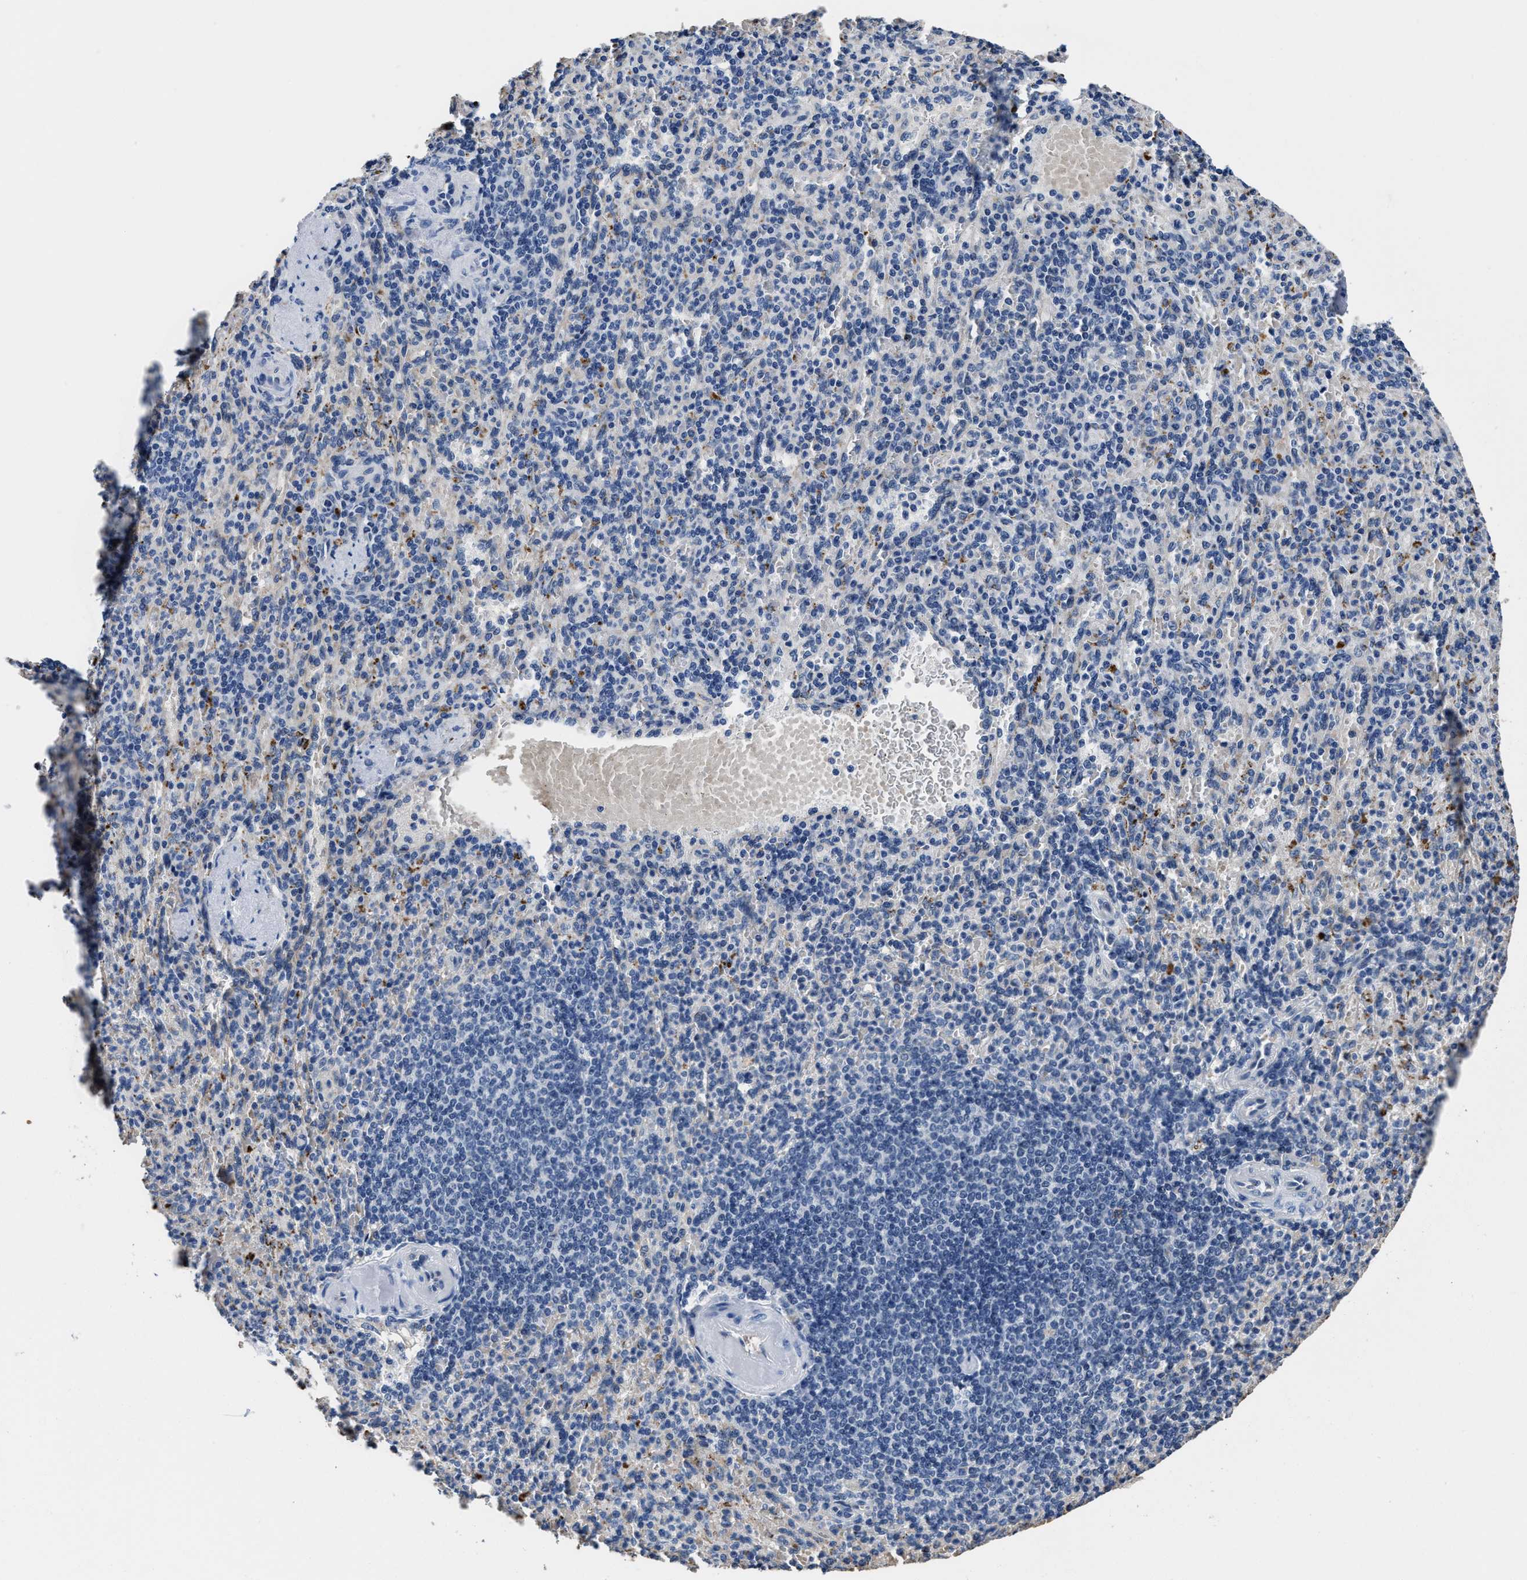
{"staining": {"intensity": "negative", "quantity": "none", "location": "none"}, "tissue": "spleen", "cell_type": "Cells in red pulp", "image_type": "normal", "snomed": [{"axis": "morphology", "description": "Normal tissue, NOS"}, {"axis": "topography", "description": "Spleen"}], "caption": "The immunohistochemistry histopathology image has no significant positivity in cells in red pulp of spleen.", "gene": "GHITM", "patient": {"sex": "female", "age": 74}}